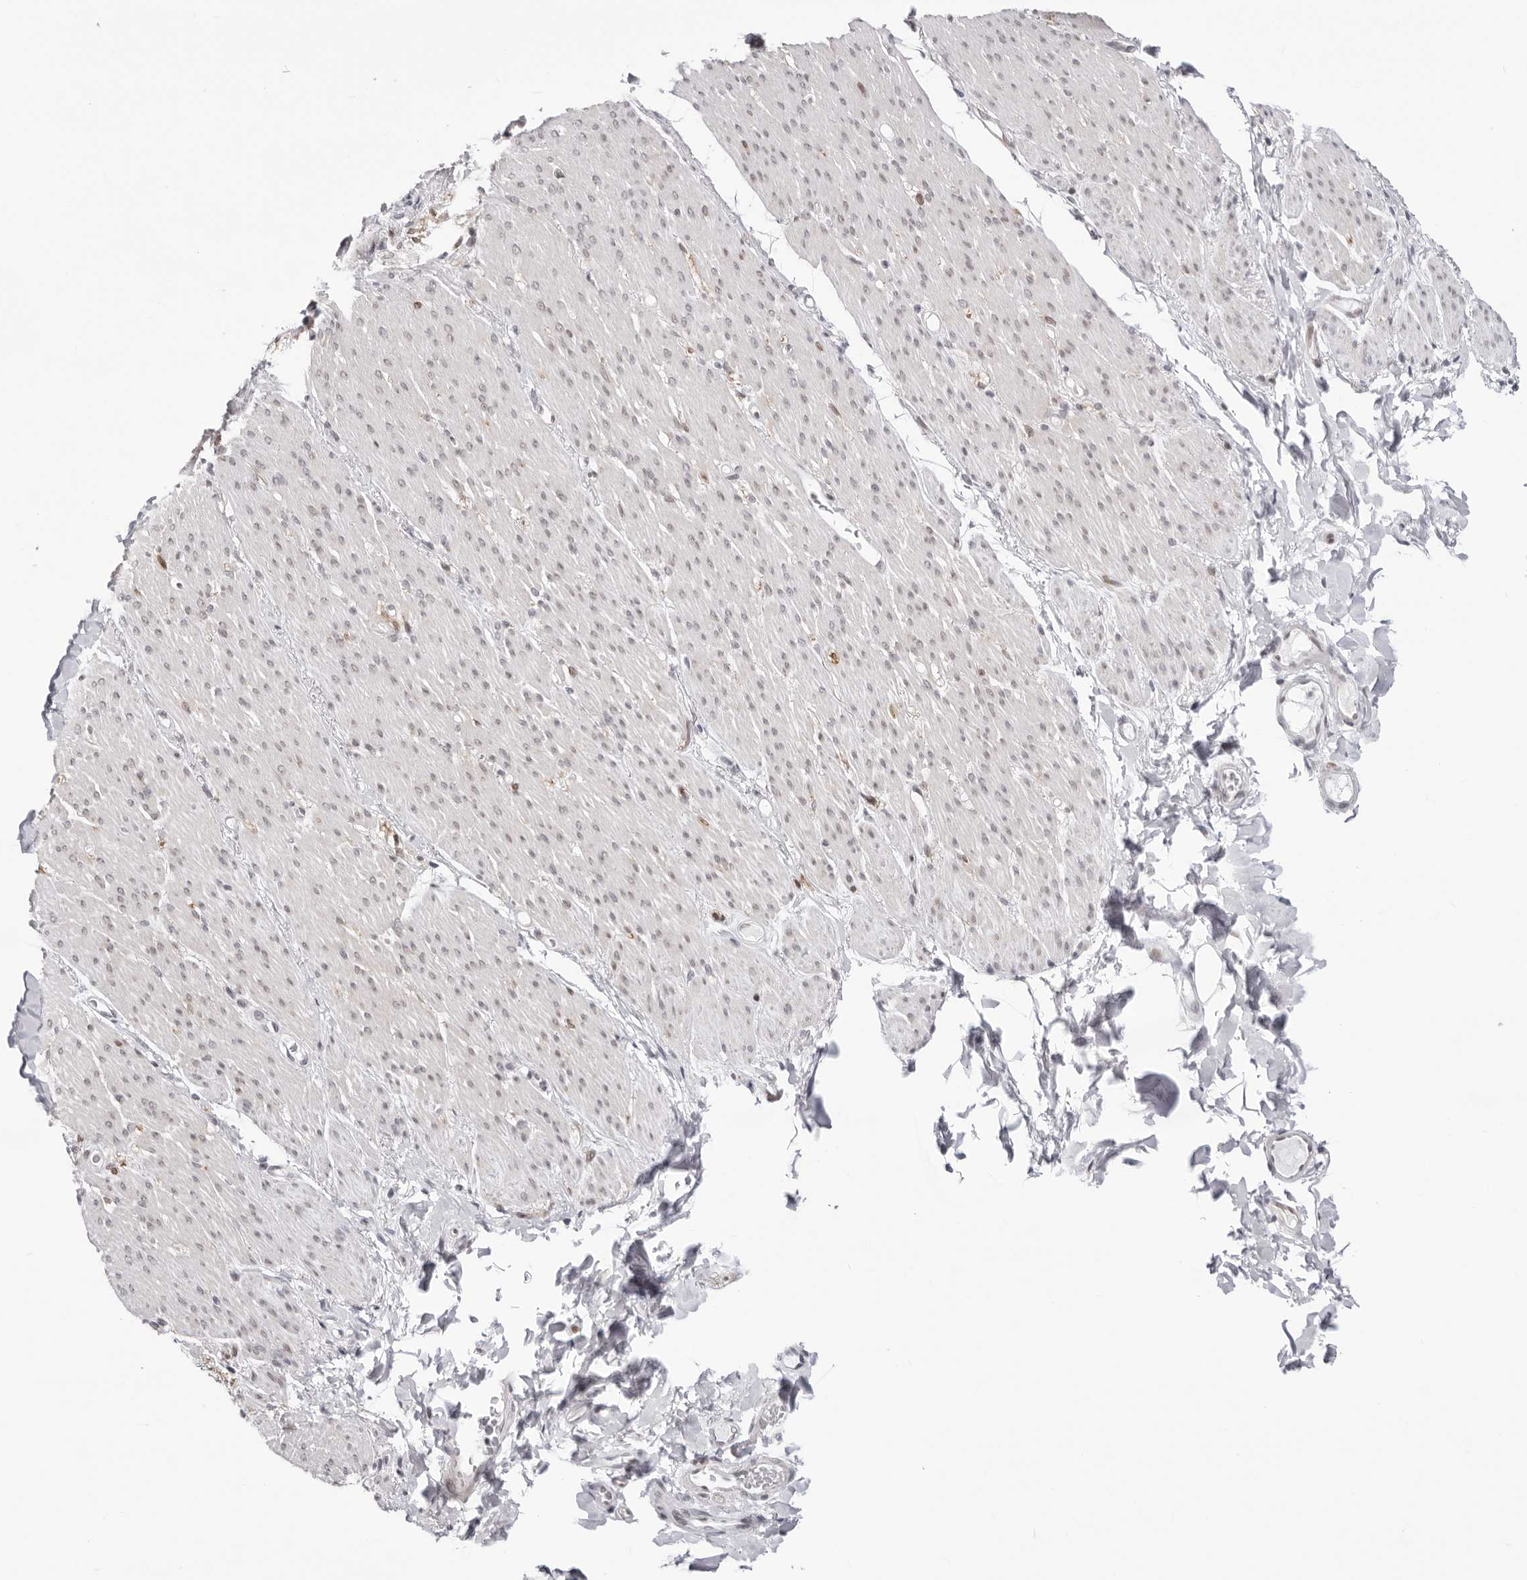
{"staining": {"intensity": "moderate", "quantity": "<25%", "location": "nuclear"}, "tissue": "smooth muscle", "cell_type": "Smooth muscle cells", "image_type": "normal", "snomed": [{"axis": "morphology", "description": "Normal tissue, NOS"}, {"axis": "topography", "description": "Colon"}, {"axis": "topography", "description": "Peripheral nerve tissue"}], "caption": "A histopathology image of human smooth muscle stained for a protein shows moderate nuclear brown staining in smooth muscle cells. The protein is stained brown, and the nuclei are stained in blue (DAB (3,3'-diaminobenzidine) IHC with brightfield microscopy, high magnification).", "gene": "NTPCR", "patient": {"sex": "female", "age": 61}}